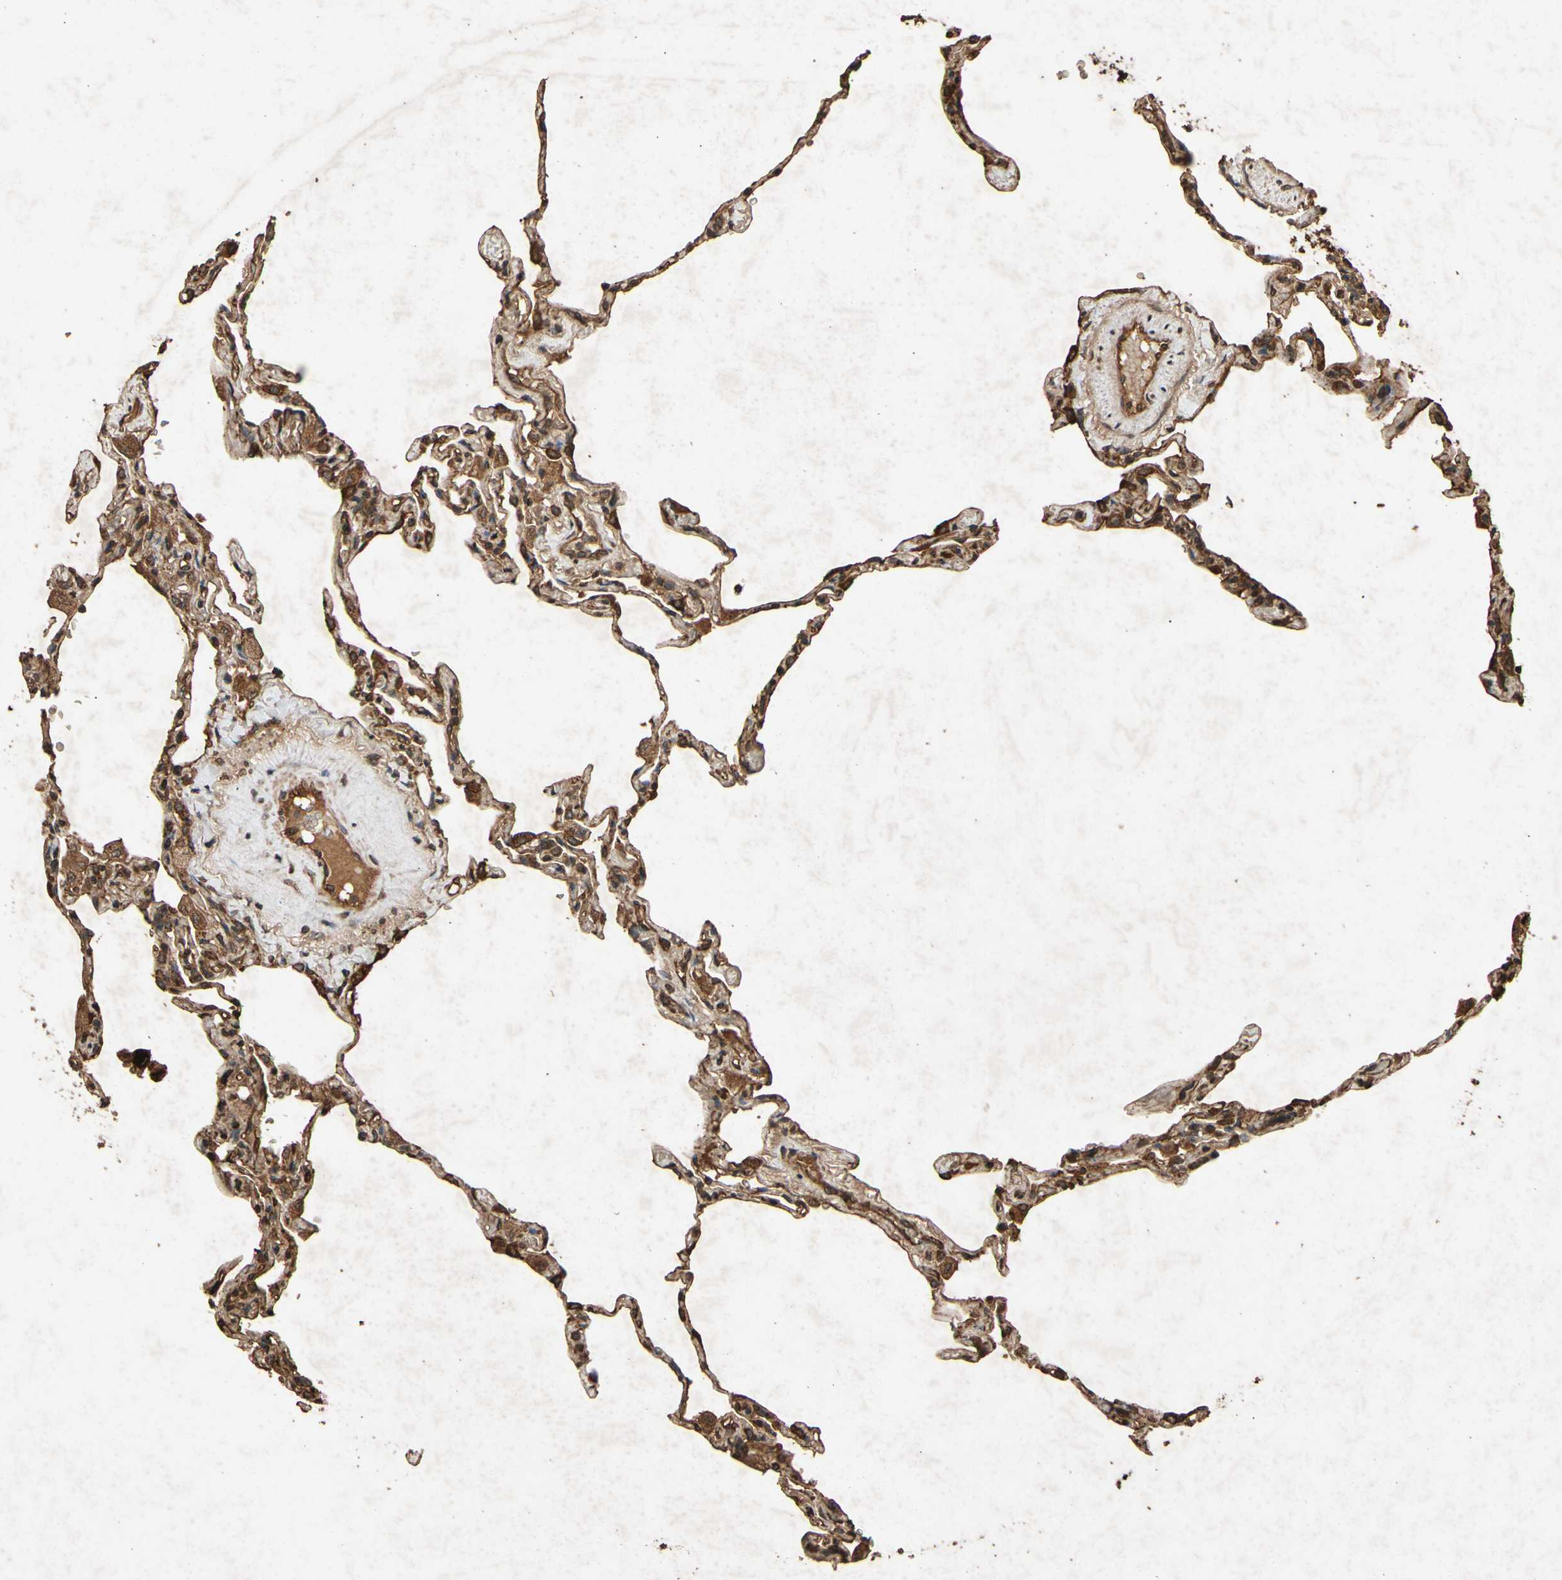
{"staining": {"intensity": "strong", "quantity": "25%-75%", "location": "cytoplasmic/membranous"}, "tissue": "lung", "cell_type": "Alveolar cells", "image_type": "normal", "snomed": [{"axis": "morphology", "description": "Normal tissue, NOS"}, {"axis": "topography", "description": "Lung"}], "caption": "Immunohistochemical staining of unremarkable human lung demonstrates strong cytoplasmic/membranous protein expression in about 25%-75% of alveolar cells. Using DAB (3,3'-diaminobenzidine) (brown) and hematoxylin (blue) stains, captured at high magnification using brightfield microscopy.", "gene": "TXN2", "patient": {"sex": "male", "age": 59}}